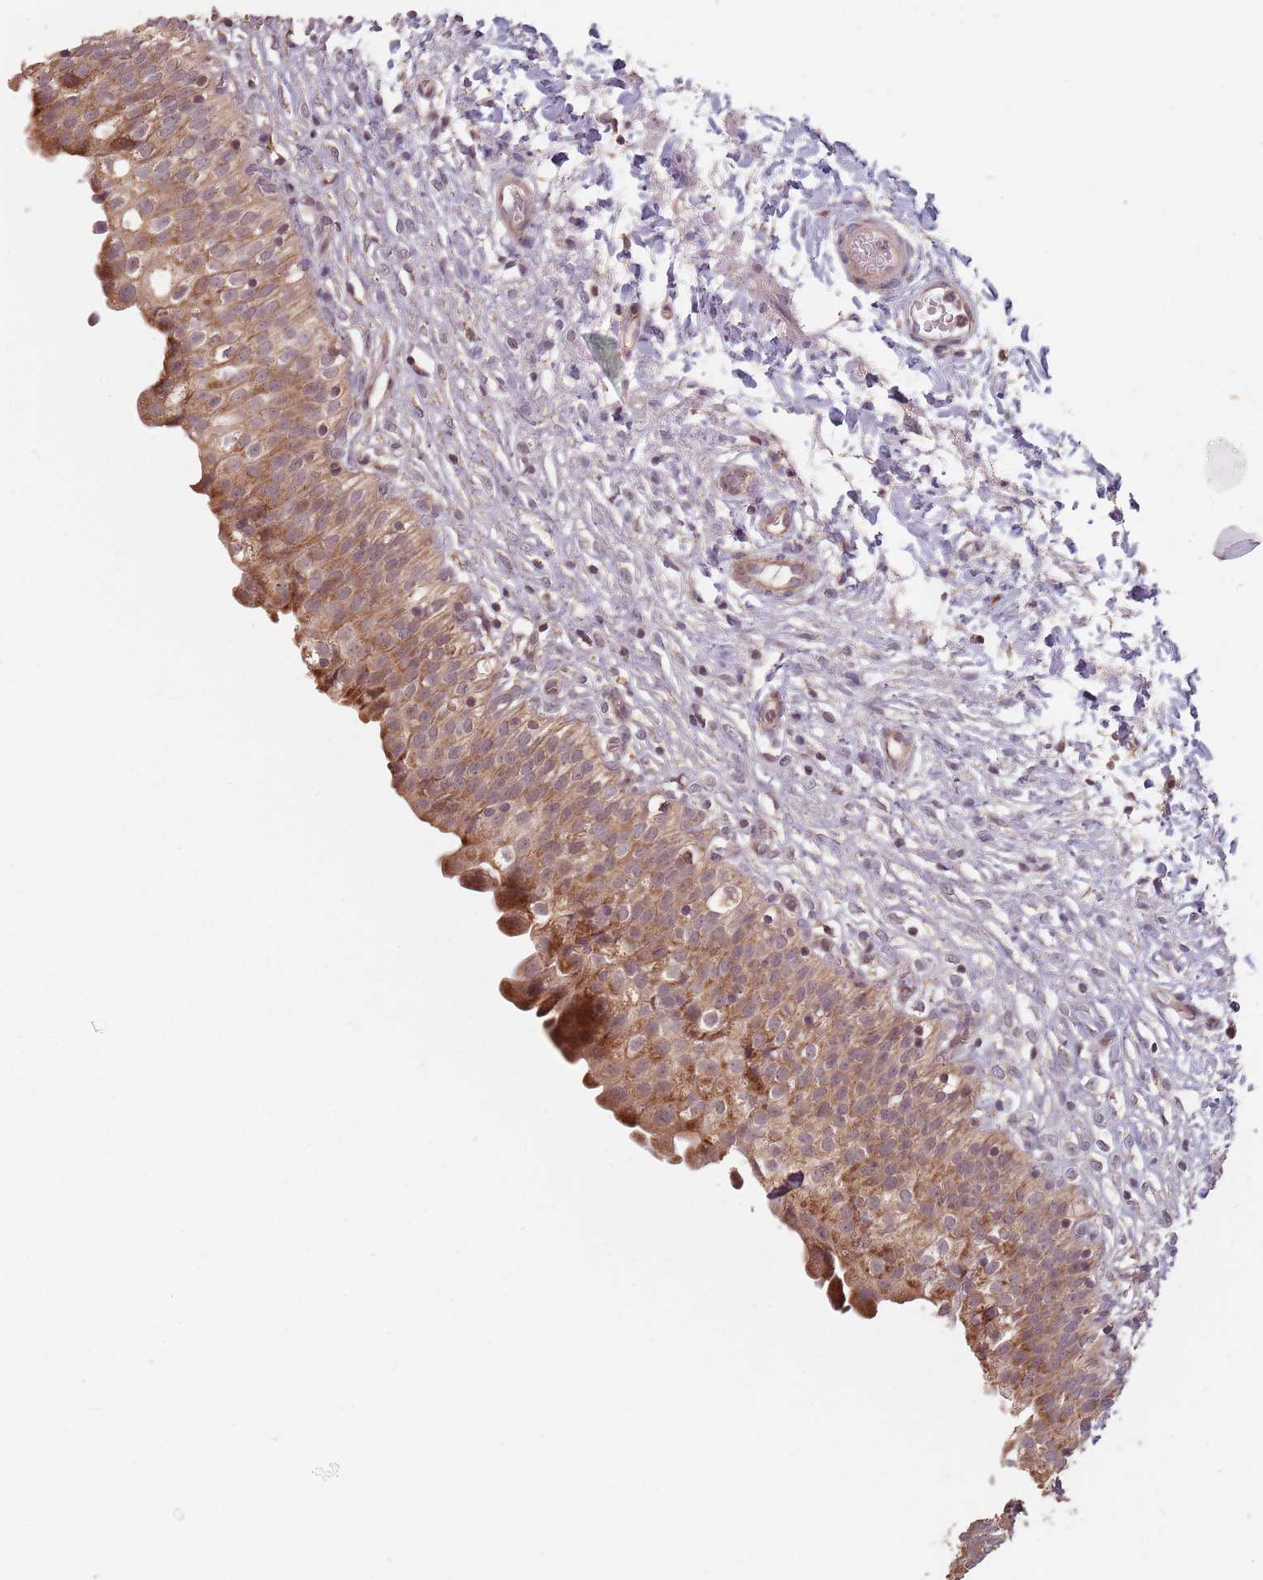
{"staining": {"intensity": "moderate", "quantity": ">75%", "location": "cytoplasmic/membranous"}, "tissue": "urinary bladder", "cell_type": "Urothelial cells", "image_type": "normal", "snomed": [{"axis": "morphology", "description": "Normal tissue, NOS"}, {"axis": "topography", "description": "Urinary bladder"}], "caption": "DAB (3,3'-diaminobenzidine) immunohistochemical staining of benign human urinary bladder demonstrates moderate cytoplasmic/membranous protein positivity in about >75% of urothelial cells.", "gene": "VPS52", "patient": {"sex": "male", "age": 55}}